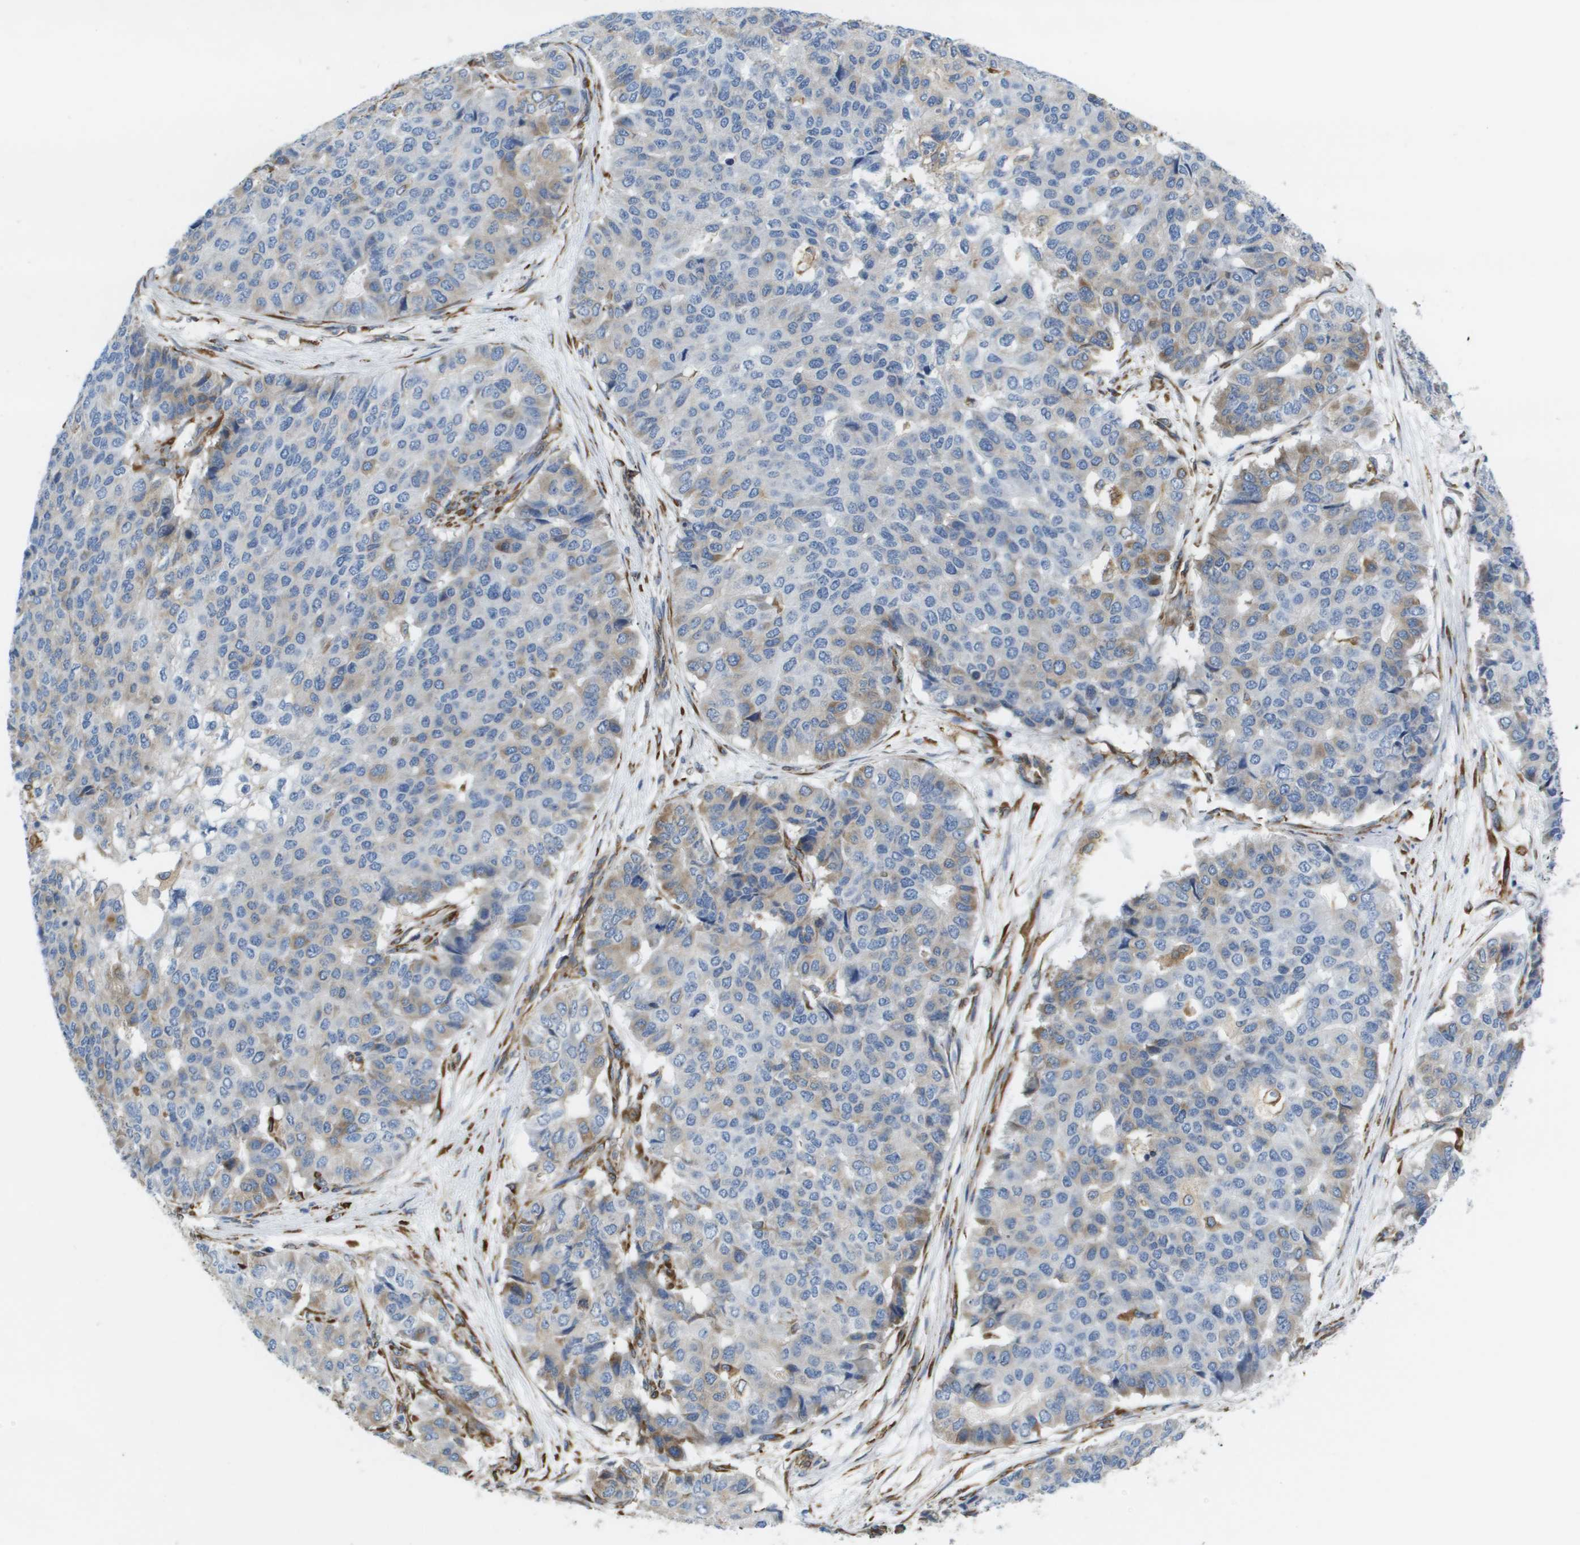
{"staining": {"intensity": "moderate", "quantity": "25%-75%", "location": "cytoplasmic/membranous"}, "tissue": "pancreatic cancer", "cell_type": "Tumor cells", "image_type": "cancer", "snomed": [{"axis": "morphology", "description": "Adenocarcinoma, NOS"}, {"axis": "topography", "description": "Pancreas"}], "caption": "Adenocarcinoma (pancreatic) tissue exhibits moderate cytoplasmic/membranous expression in approximately 25%-75% of tumor cells (Brightfield microscopy of DAB IHC at high magnification).", "gene": "ST3GAL2", "patient": {"sex": "male", "age": 50}}